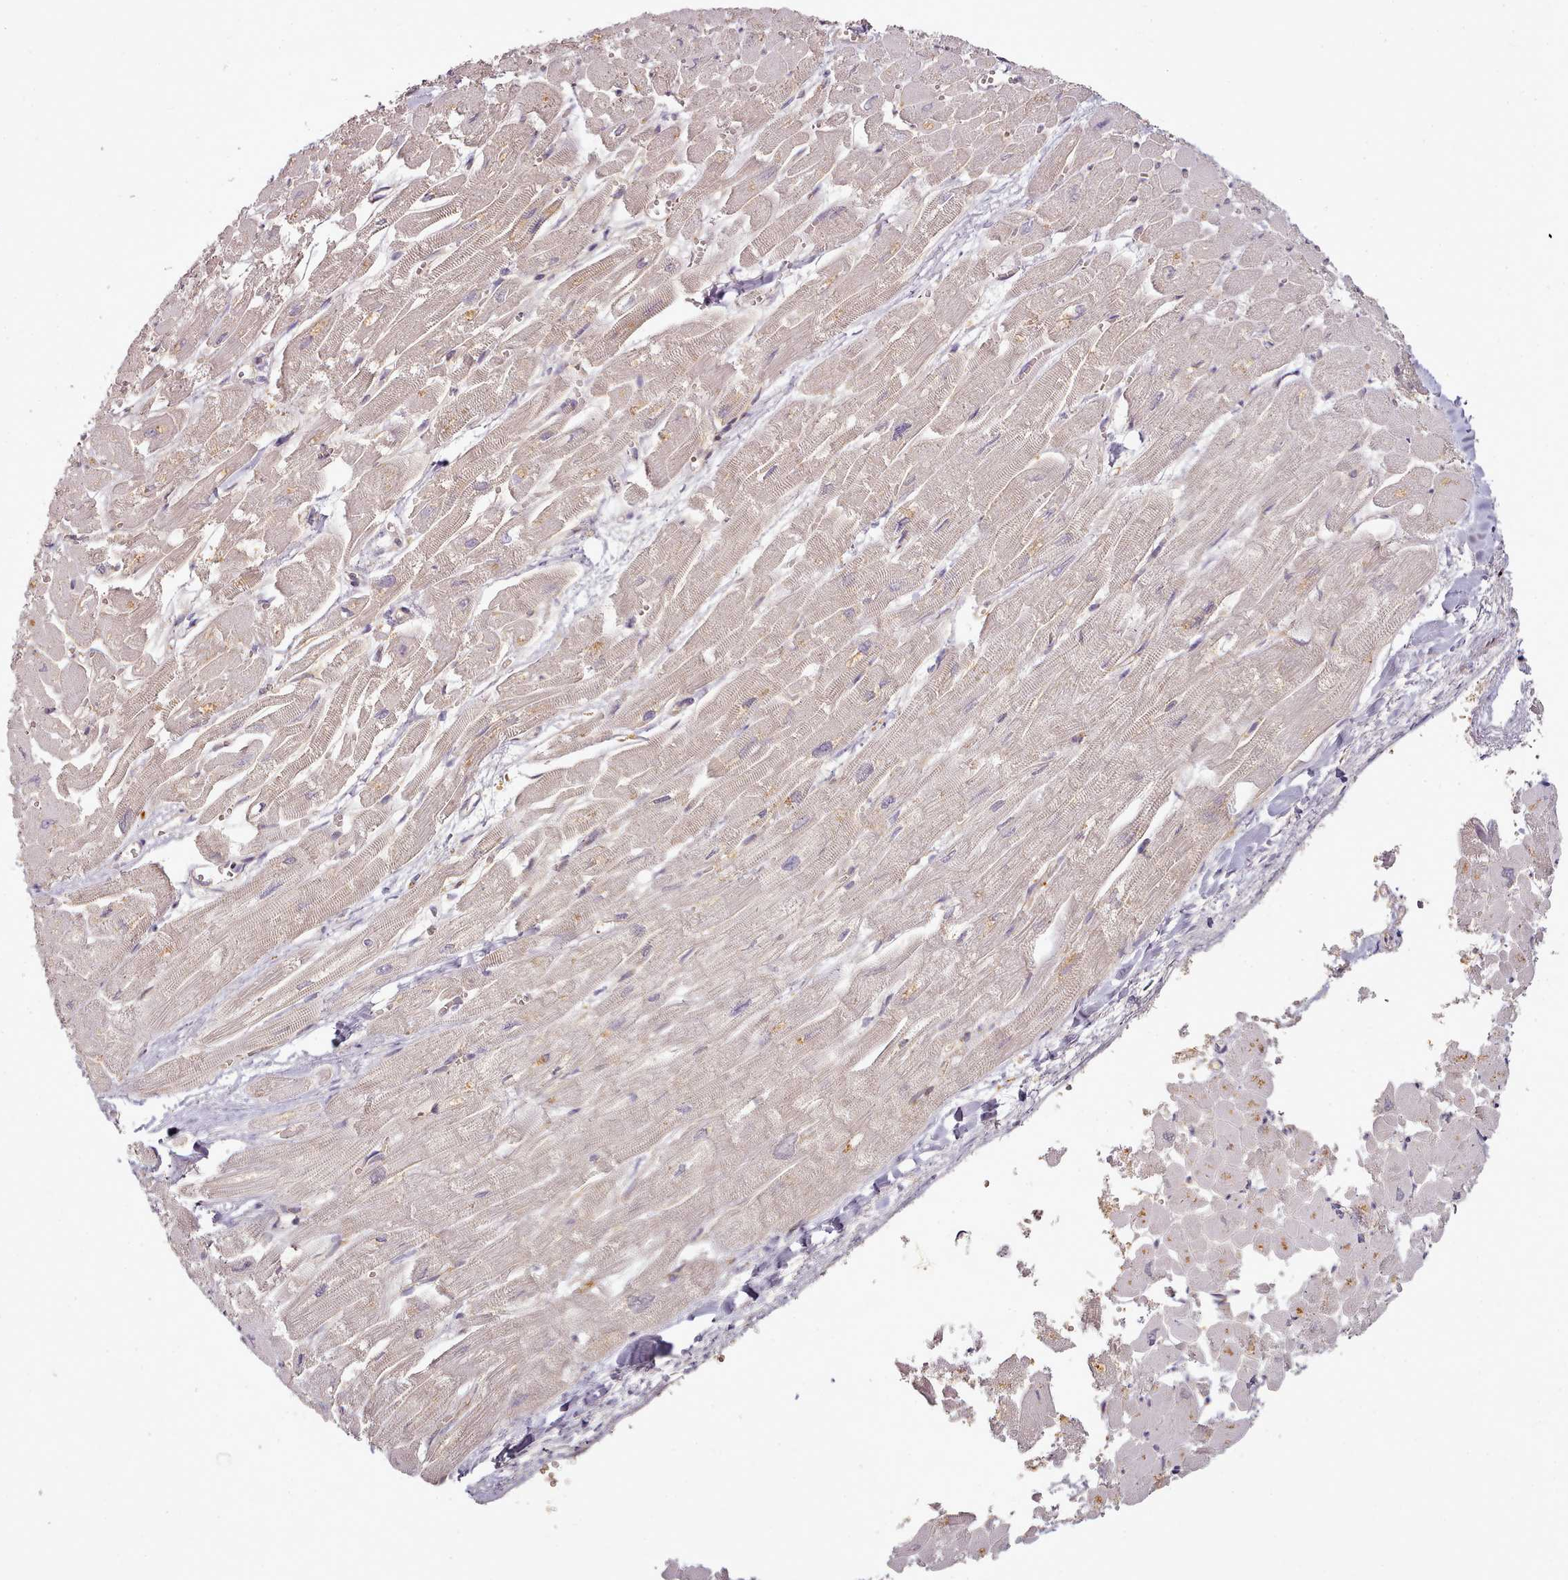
{"staining": {"intensity": "moderate", "quantity": "<25%", "location": "cytoplasmic/membranous"}, "tissue": "heart muscle", "cell_type": "Cardiomyocytes", "image_type": "normal", "snomed": [{"axis": "morphology", "description": "Normal tissue, NOS"}, {"axis": "topography", "description": "Heart"}], "caption": "Heart muscle stained with a brown dye exhibits moderate cytoplasmic/membranous positive positivity in about <25% of cardiomyocytes.", "gene": "C1QTNF5", "patient": {"sex": "male", "age": 54}}